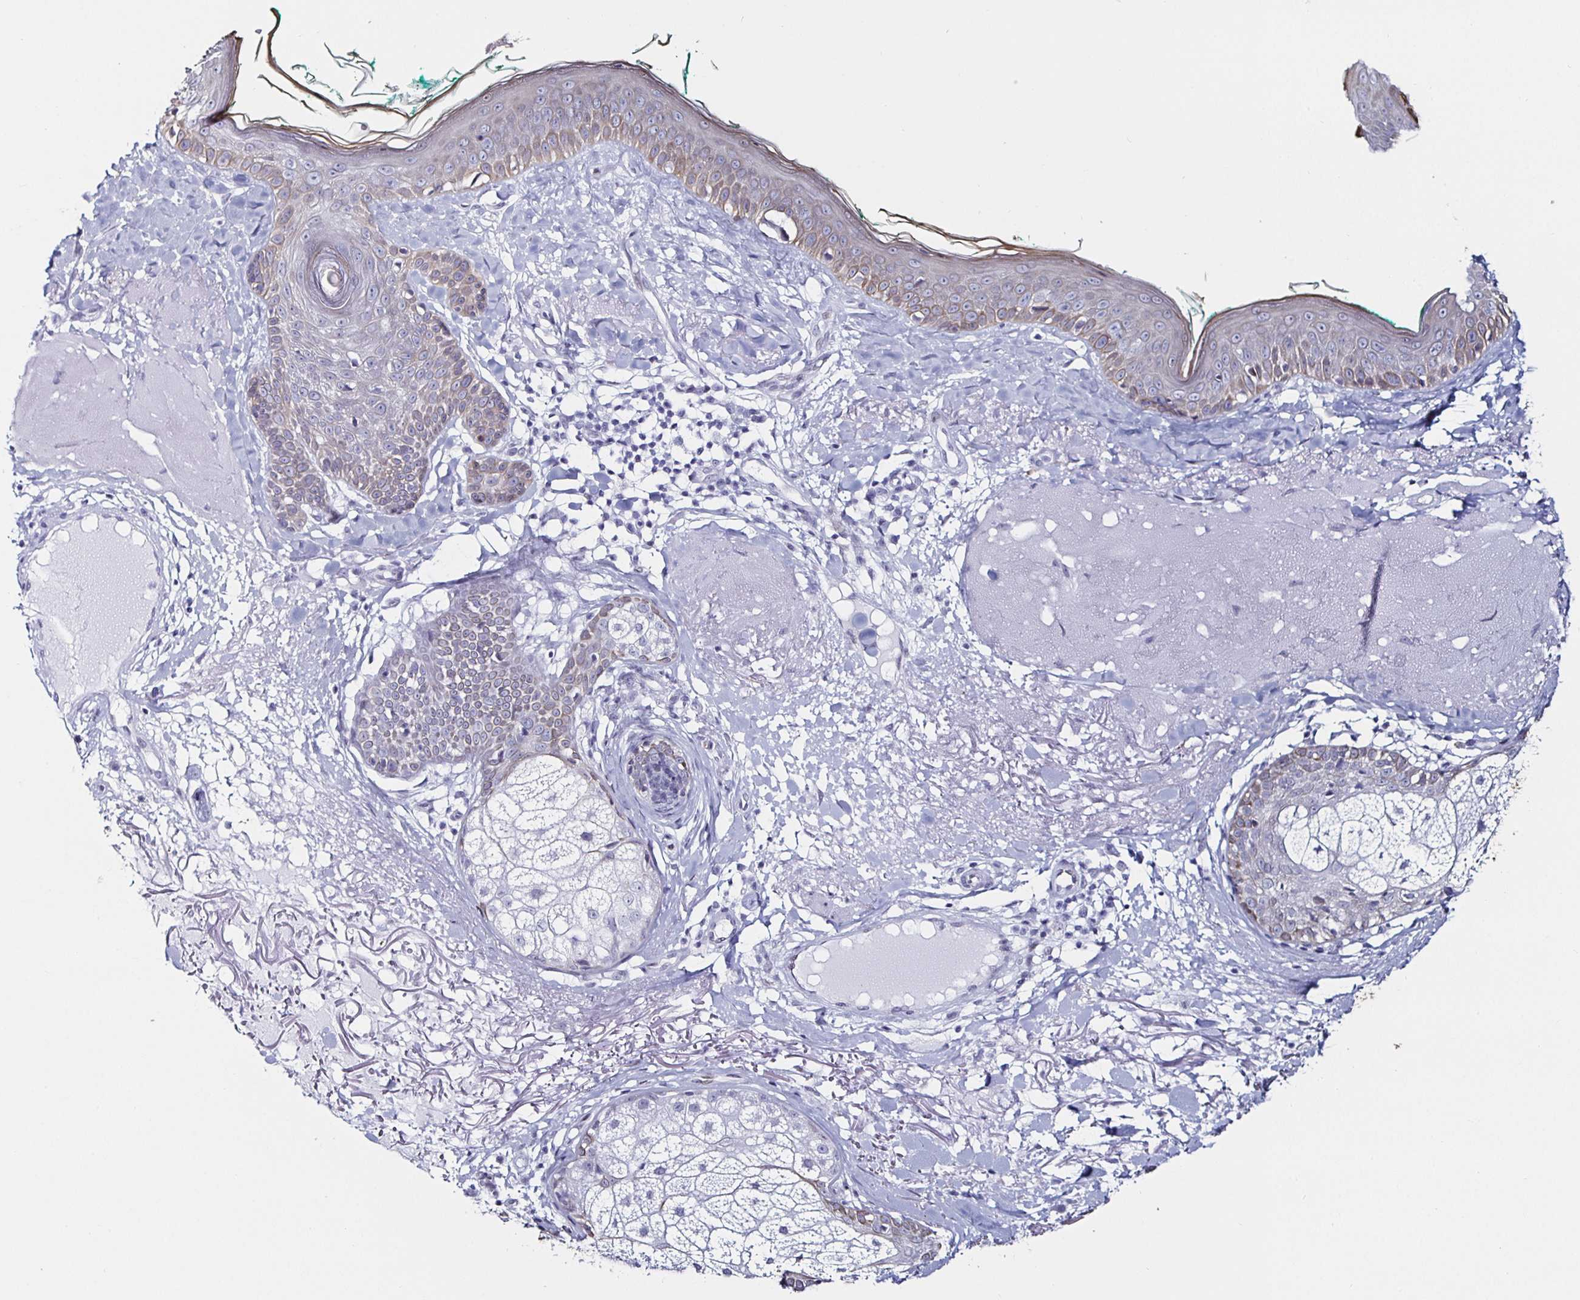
{"staining": {"intensity": "negative", "quantity": "none", "location": "none"}, "tissue": "skin", "cell_type": "Fibroblasts", "image_type": "normal", "snomed": [{"axis": "morphology", "description": "Normal tissue, NOS"}, {"axis": "topography", "description": "Skin"}], "caption": "A high-resolution micrograph shows IHC staining of normal skin, which displays no significant expression in fibroblasts.", "gene": "KRT4", "patient": {"sex": "male", "age": 73}}